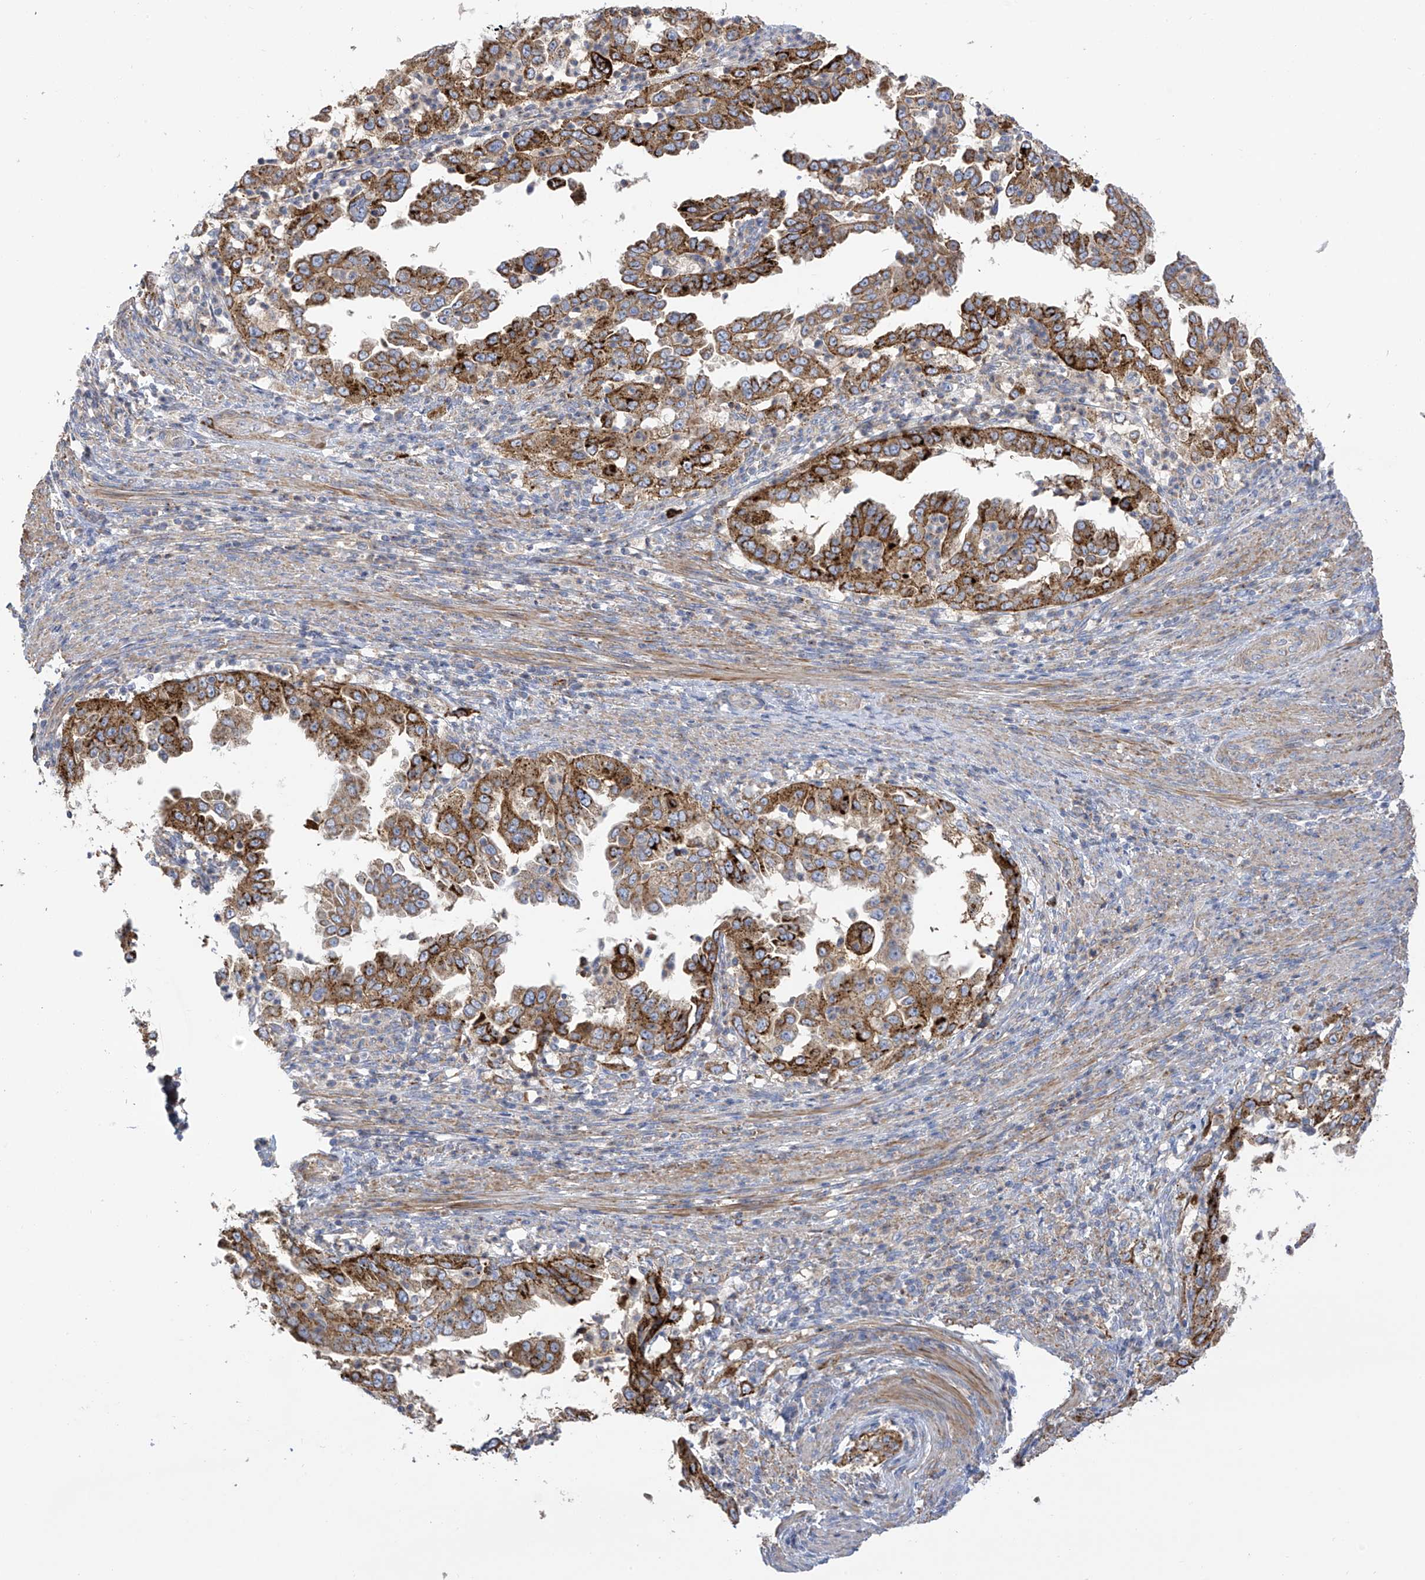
{"staining": {"intensity": "strong", "quantity": "25%-75%", "location": "cytoplasmic/membranous"}, "tissue": "endometrial cancer", "cell_type": "Tumor cells", "image_type": "cancer", "snomed": [{"axis": "morphology", "description": "Adenocarcinoma, NOS"}, {"axis": "topography", "description": "Endometrium"}], "caption": "Brown immunohistochemical staining in human endometrial cancer reveals strong cytoplasmic/membranous expression in about 25%-75% of tumor cells.", "gene": "ITM2B", "patient": {"sex": "female", "age": 85}}